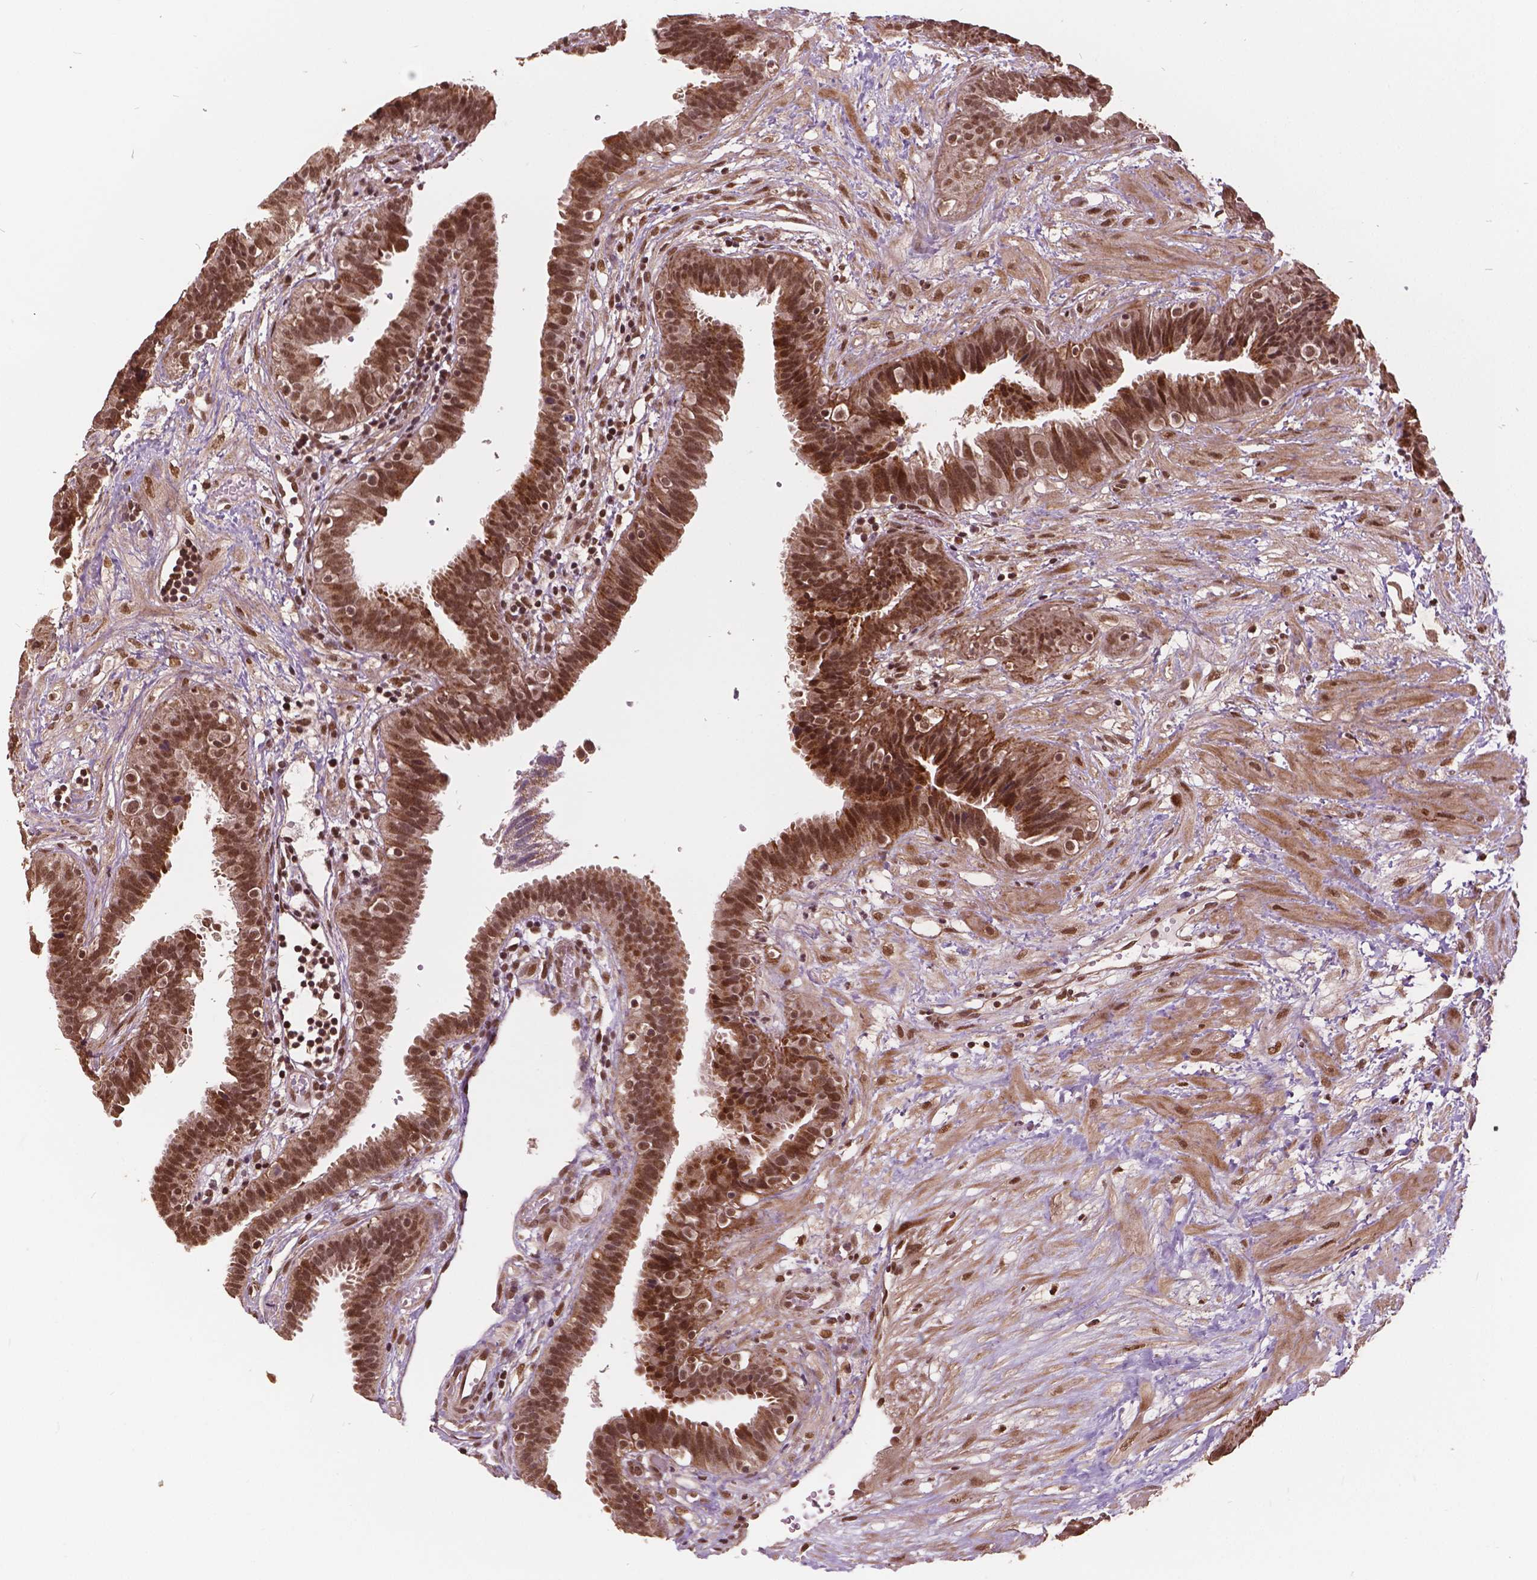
{"staining": {"intensity": "moderate", "quantity": ">75%", "location": "nuclear"}, "tissue": "fallopian tube", "cell_type": "Glandular cells", "image_type": "normal", "snomed": [{"axis": "morphology", "description": "Normal tissue, NOS"}, {"axis": "topography", "description": "Fallopian tube"}], "caption": "Fallopian tube stained with immunohistochemistry displays moderate nuclear expression in about >75% of glandular cells.", "gene": "GPS2", "patient": {"sex": "female", "age": 37}}